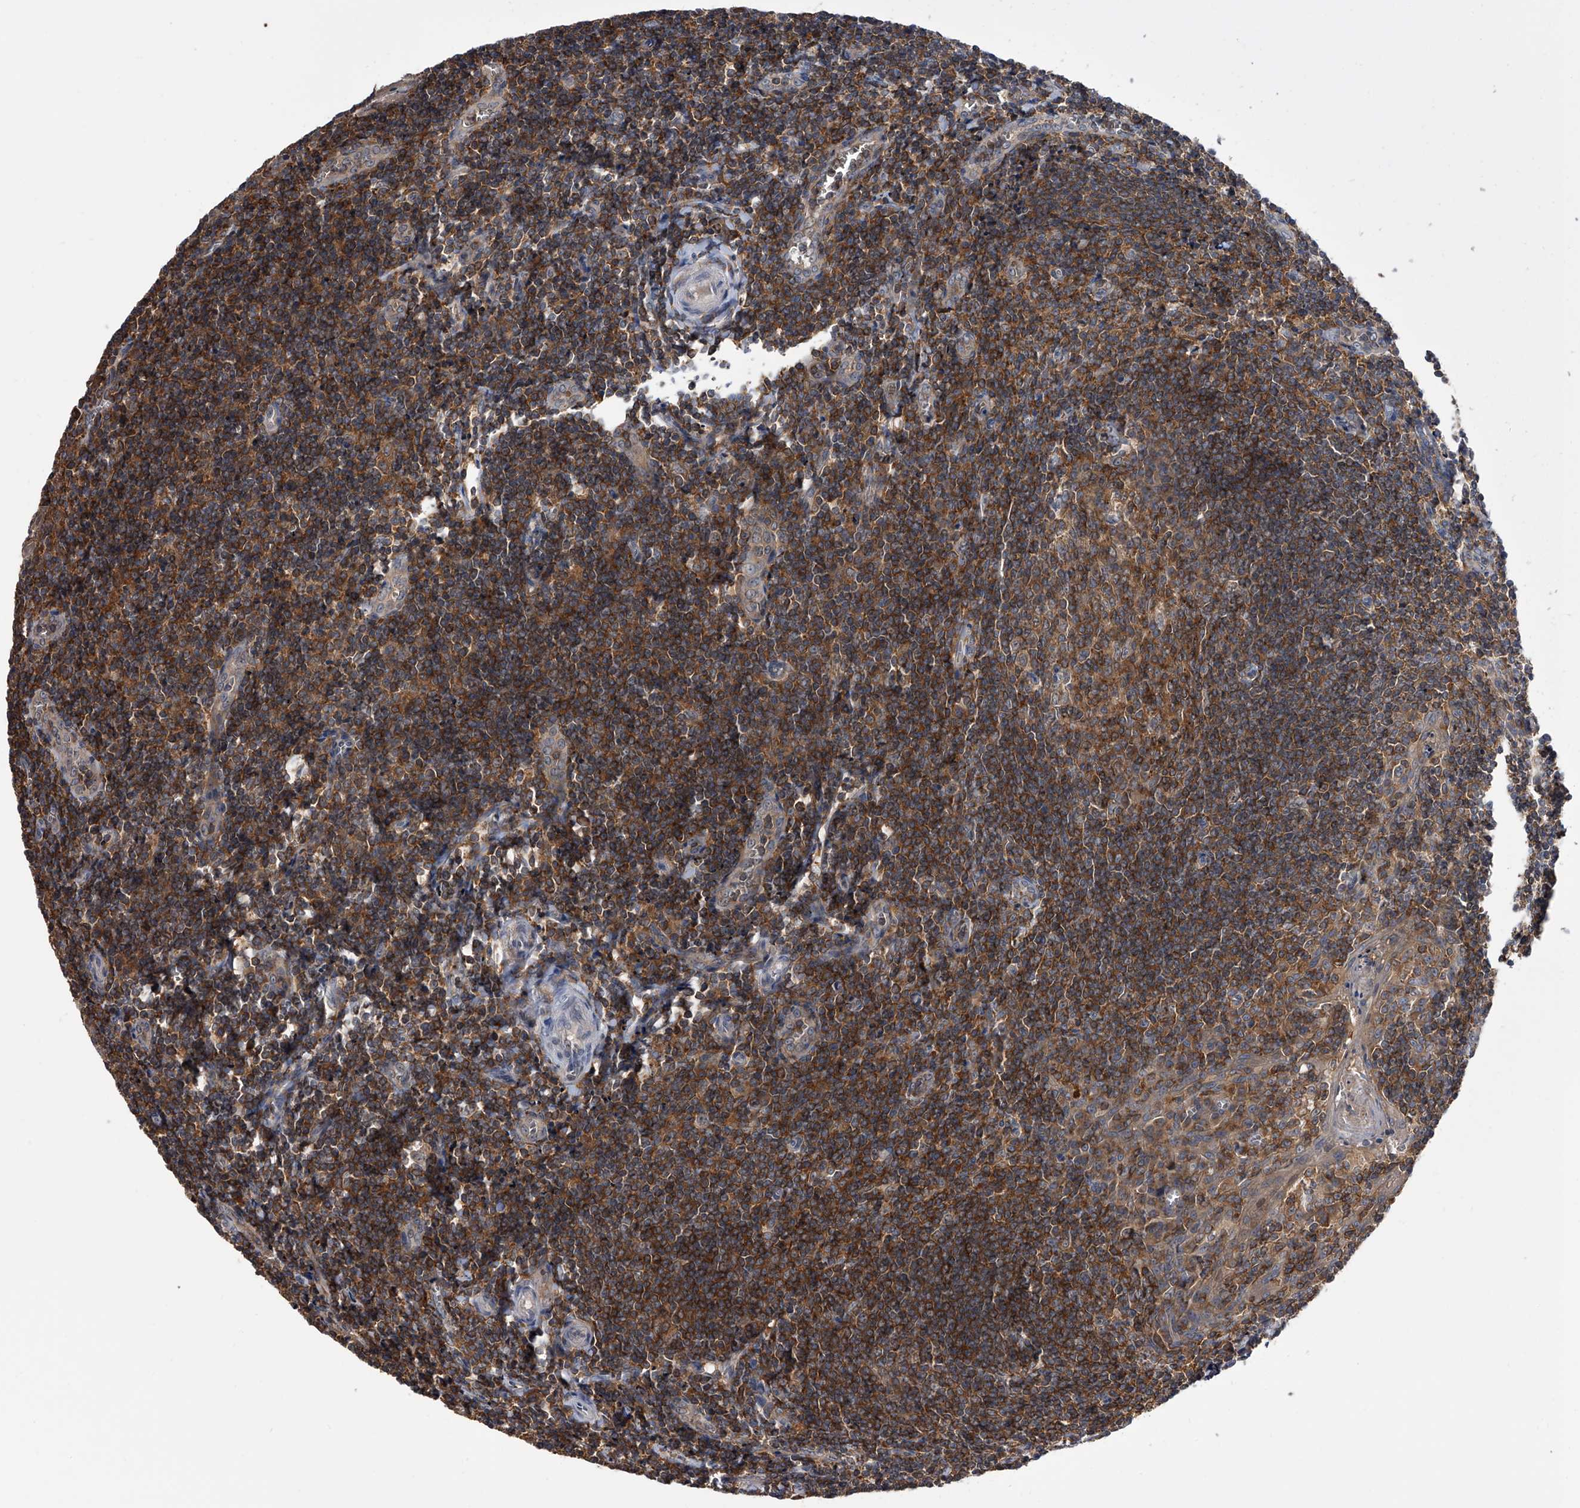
{"staining": {"intensity": "strong", "quantity": "25%-75%", "location": "cytoplasmic/membranous"}, "tissue": "tonsil", "cell_type": "Germinal center cells", "image_type": "normal", "snomed": [{"axis": "morphology", "description": "Normal tissue, NOS"}, {"axis": "topography", "description": "Tonsil"}], "caption": "The image reveals a brown stain indicating the presence of a protein in the cytoplasmic/membranous of germinal center cells in tonsil. Nuclei are stained in blue.", "gene": "PAN3", "patient": {"sex": "male", "age": 27}}